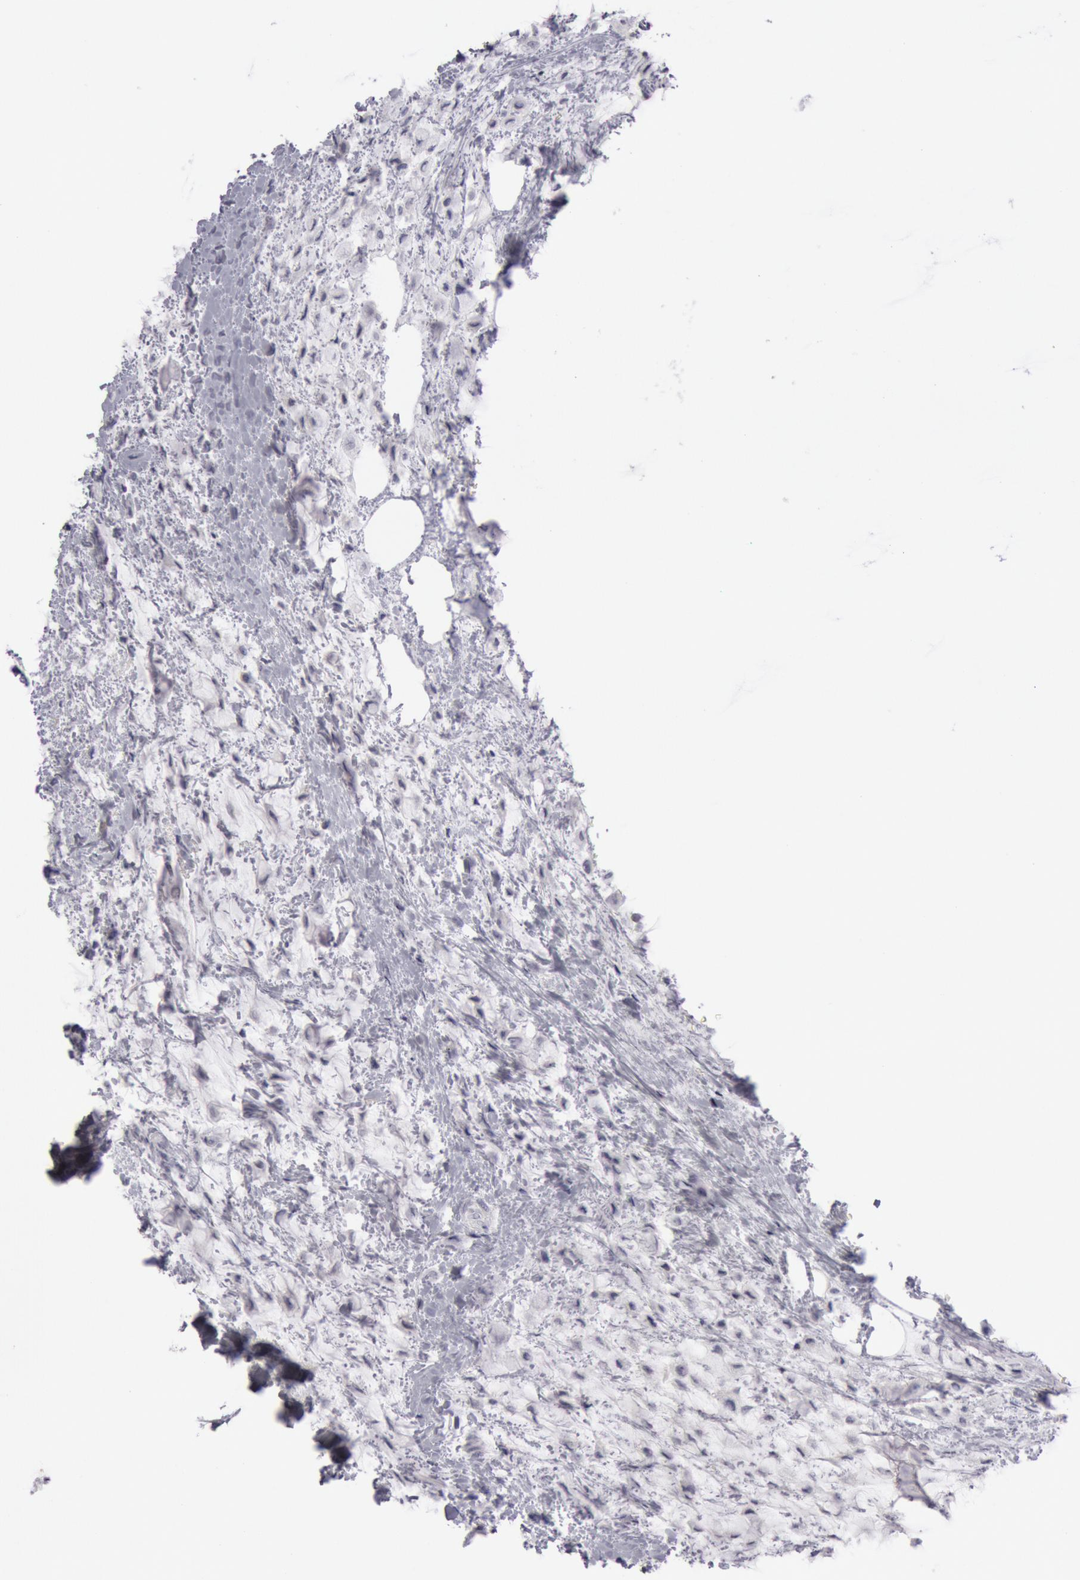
{"staining": {"intensity": "negative", "quantity": "none", "location": "none"}, "tissue": "breast cancer", "cell_type": "Tumor cells", "image_type": "cancer", "snomed": [{"axis": "morphology", "description": "Lobular carcinoma"}, {"axis": "topography", "description": "Breast"}], "caption": "Tumor cells are negative for brown protein staining in breast cancer.", "gene": "KRT16", "patient": {"sex": "female", "age": 85}}